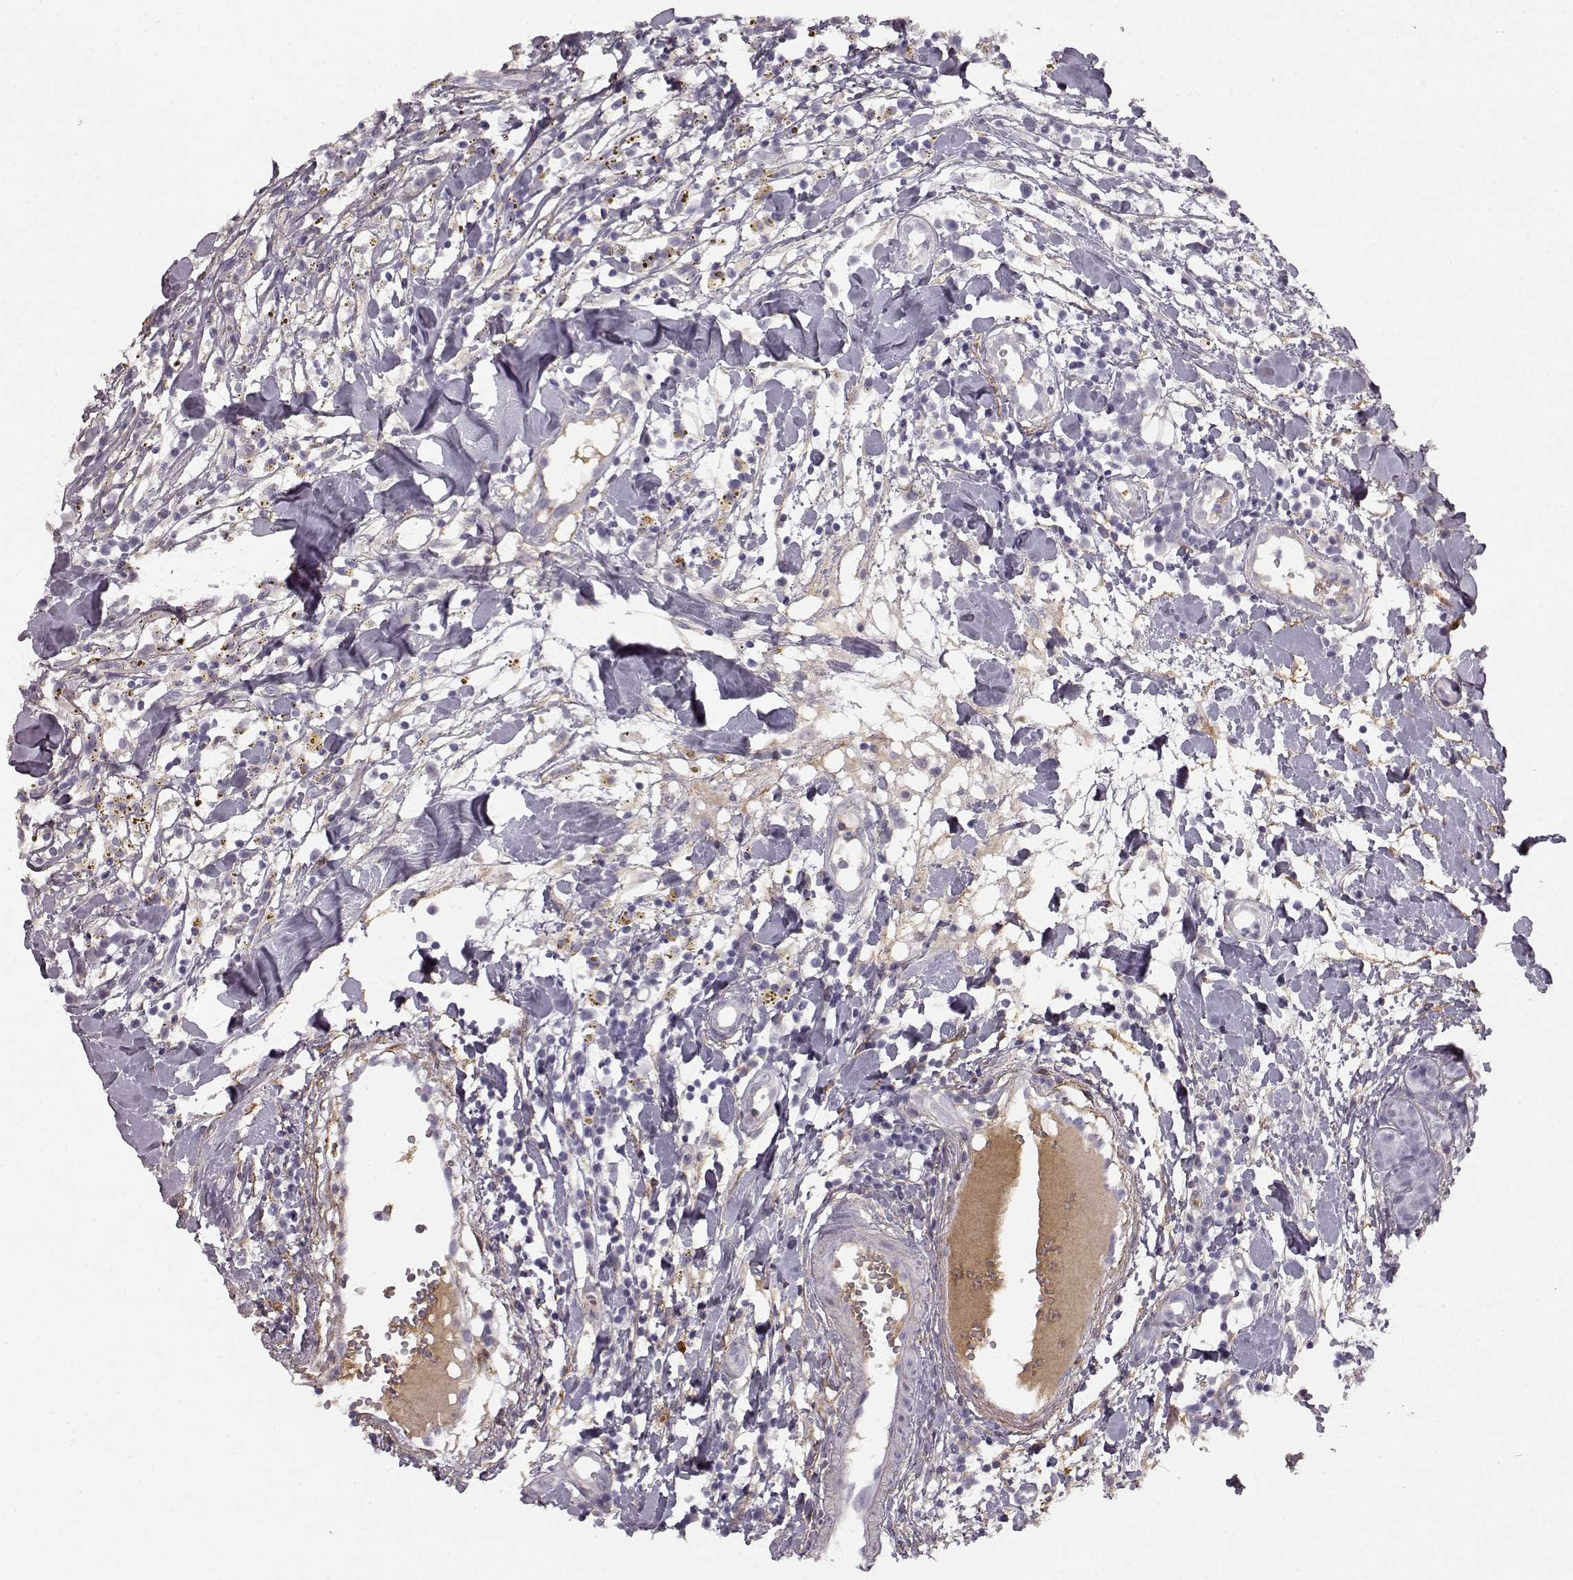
{"staining": {"intensity": "negative", "quantity": "none", "location": "none"}, "tissue": "breast cancer", "cell_type": "Tumor cells", "image_type": "cancer", "snomed": [{"axis": "morphology", "description": "Duct carcinoma"}, {"axis": "topography", "description": "Breast"}], "caption": "Breast infiltrating ductal carcinoma was stained to show a protein in brown. There is no significant staining in tumor cells. (Stains: DAB IHC with hematoxylin counter stain, Microscopy: brightfield microscopy at high magnification).", "gene": "TRIM69", "patient": {"sex": "female", "age": 30}}